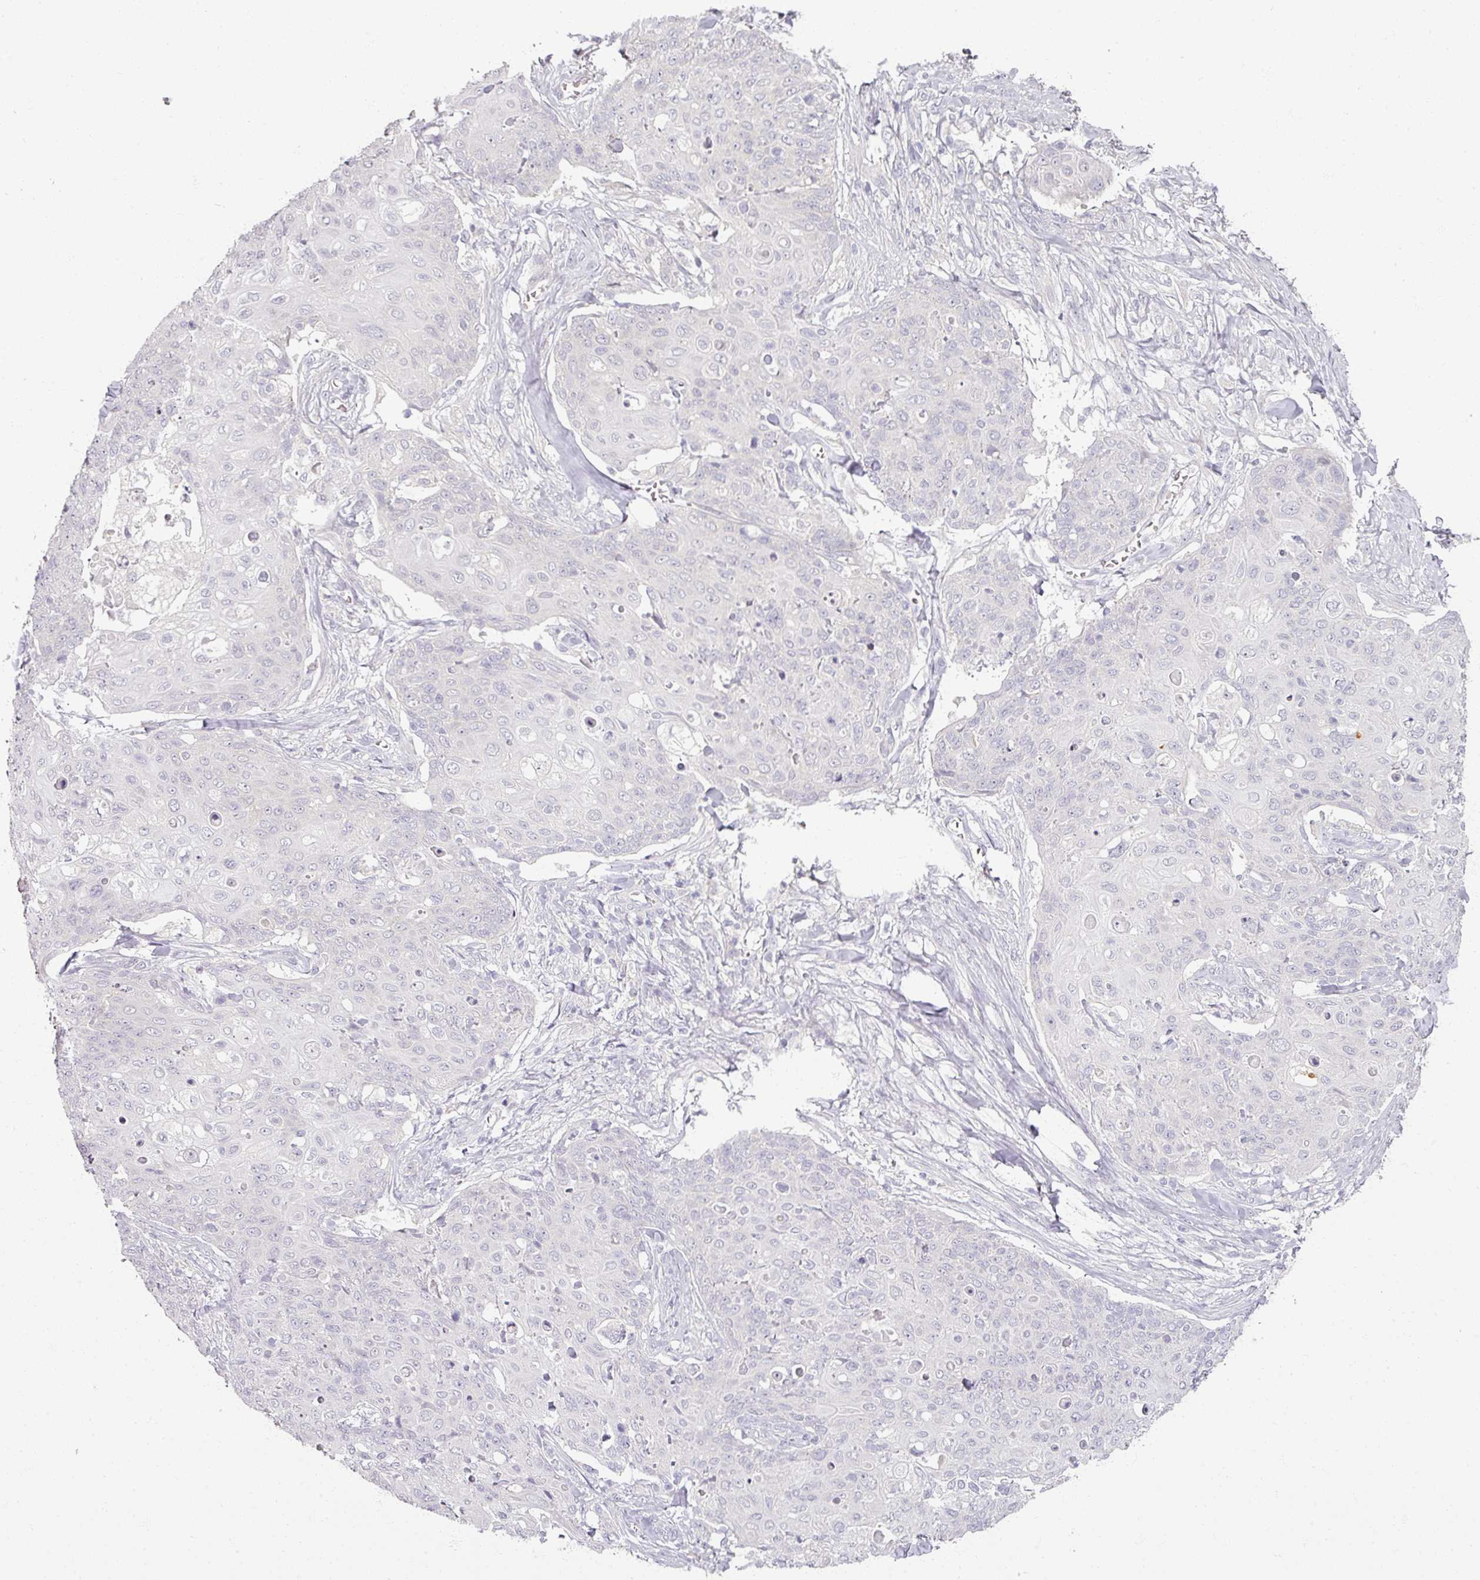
{"staining": {"intensity": "negative", "quantity": "none", "location": "none"}, "tissue": "skin cancer", "cell_type": "Tumor cells", "image_type": "cancer", "snomed": [{"axis": "morphology", "description": "Squamous cell carcinoma, NOS"}, {"axis": "topography", "description": "Skin"}, {"axis": "topography", "description": "Vulva"}], "caption": "Tumor cells are negative for protein expression in human skin squamous cell carcinoma. Nuclei are stained in blue.", "gene": "MYMK", "patient": {"sex": "female", "age": 85}}